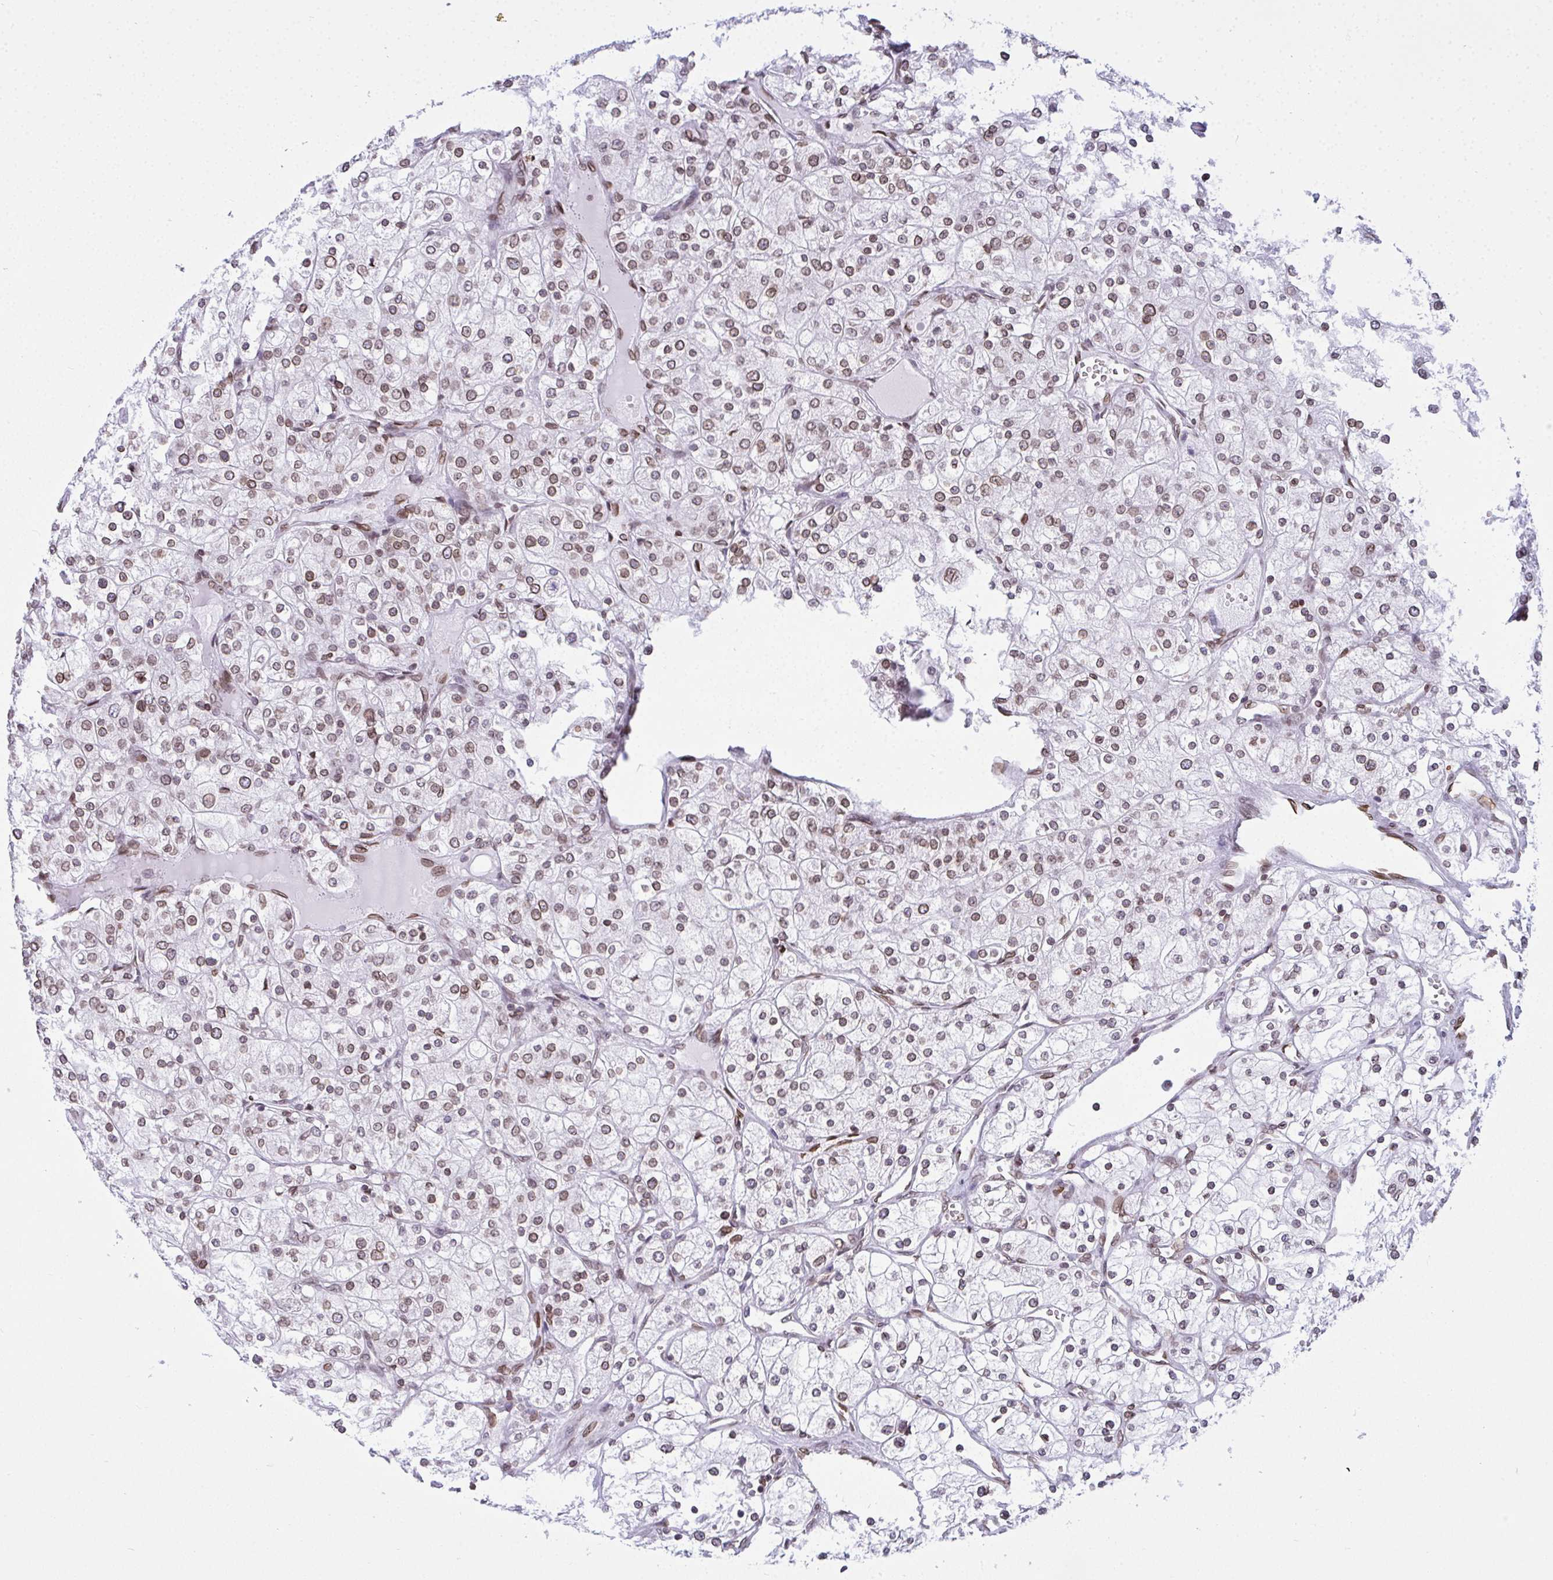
{"staining": {"intensity": "weak", "quantity": "25%-75%", "location": "cytoplasmic/membranous,nuclear"}, "tissue": "renal cancer", "cell_type": "Tumor cells", "image_type": "cancer", "snomed": [{"axis": "morphology", "description": "Adenocarcinoma, NOS"}, {"axis": "topography", "description": "Kidney"}], "caption": "Immunohistochemical staining of renal cancer shows weak cytoplasmic/membranous and nuclear protein staining in about 25%-75% of tumor cells.", "gene": "LMNB2", "patient": {"sex": "male", "age": 80}}